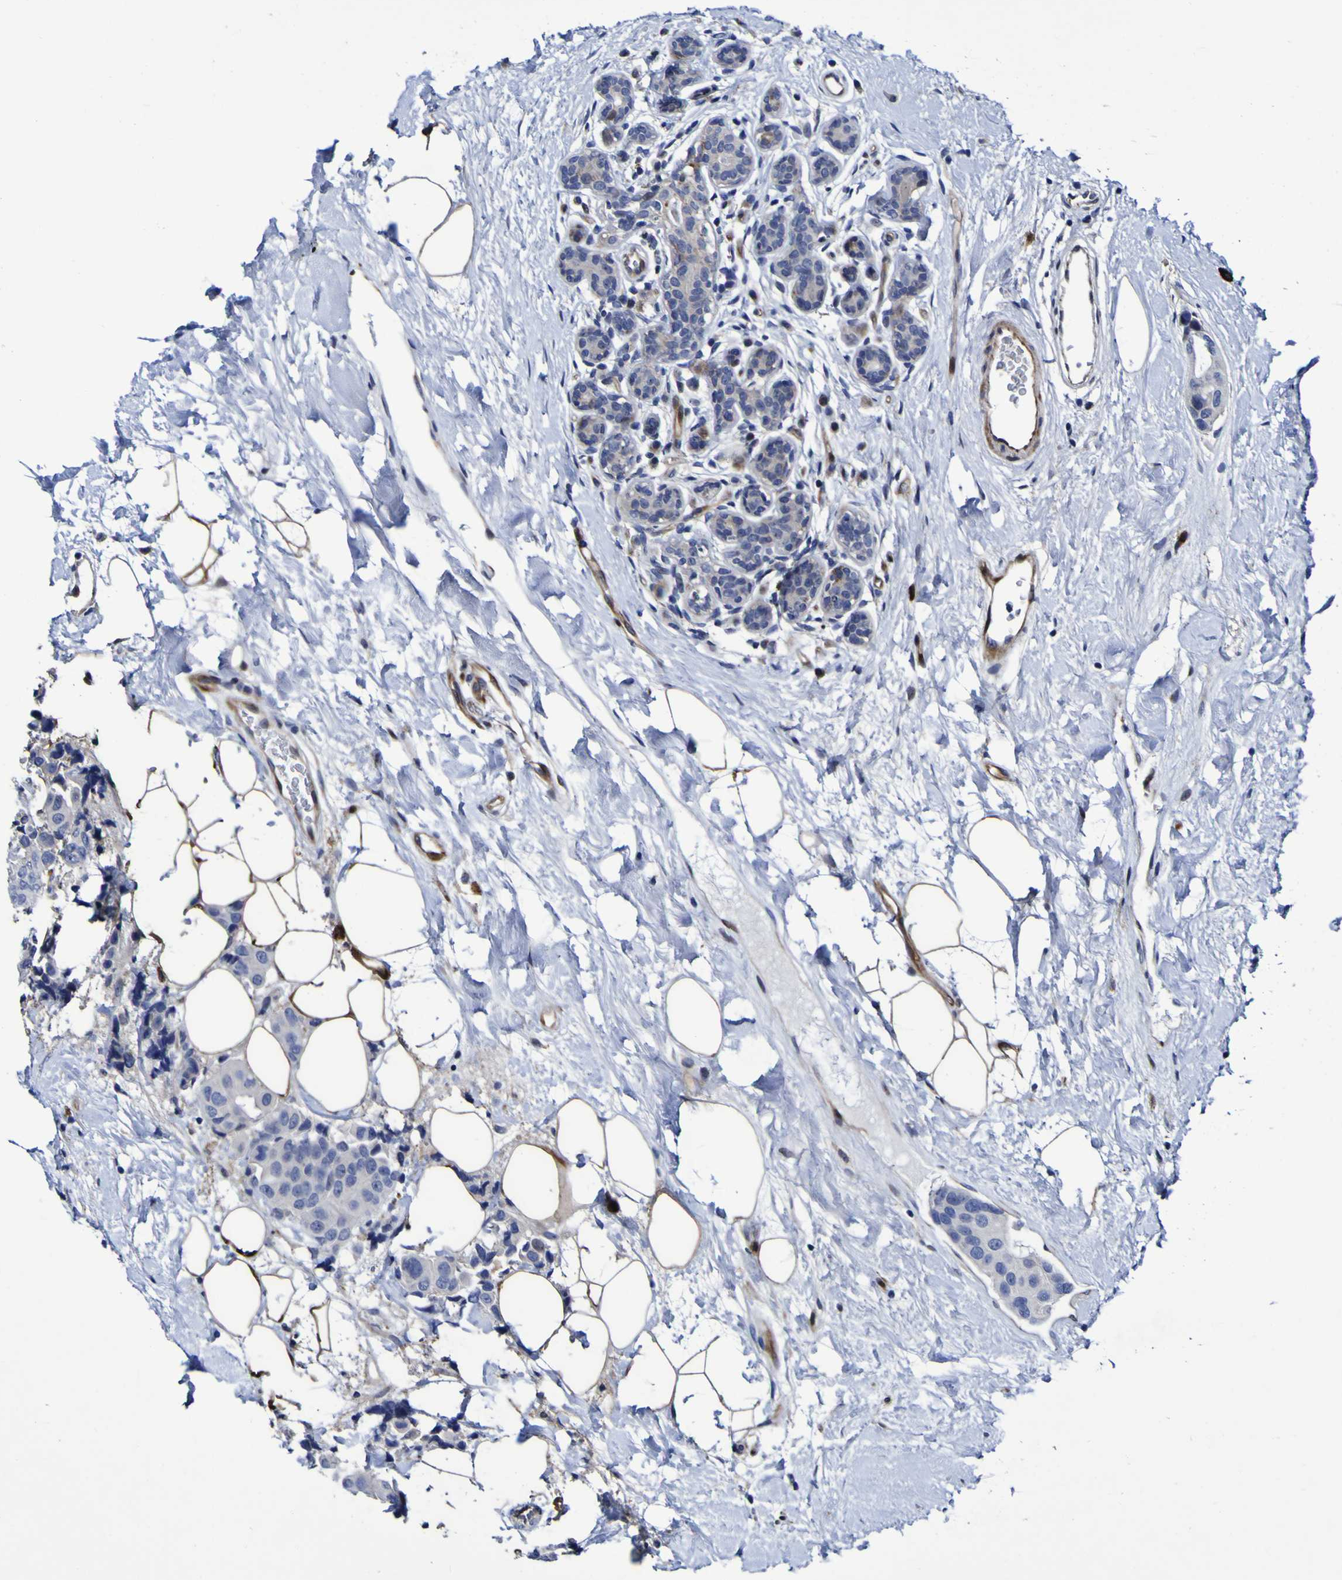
{"staining": {"intensity": "negative", "quantity": "none", "location": "none"}, "tissue": "breast cancer", "cell_type": "Tumor cells", "image_type": "cancer", "snomed": [{"axis": "morphology", "description": "Normal tissue, NOS"}, {"axis": "morphology", "description": "Duct carcinoma"}, {"axis": "topography", "description": "Breast"}], "caption": "IHC image of neoplastic tissue: human breast cancer (infiltrating ductal carcinoma) stained with DAB exhibits no significant protein positivity in tumor cells.", "gene": "MGLL", "patient": {"sex": "female", "age": 39}}